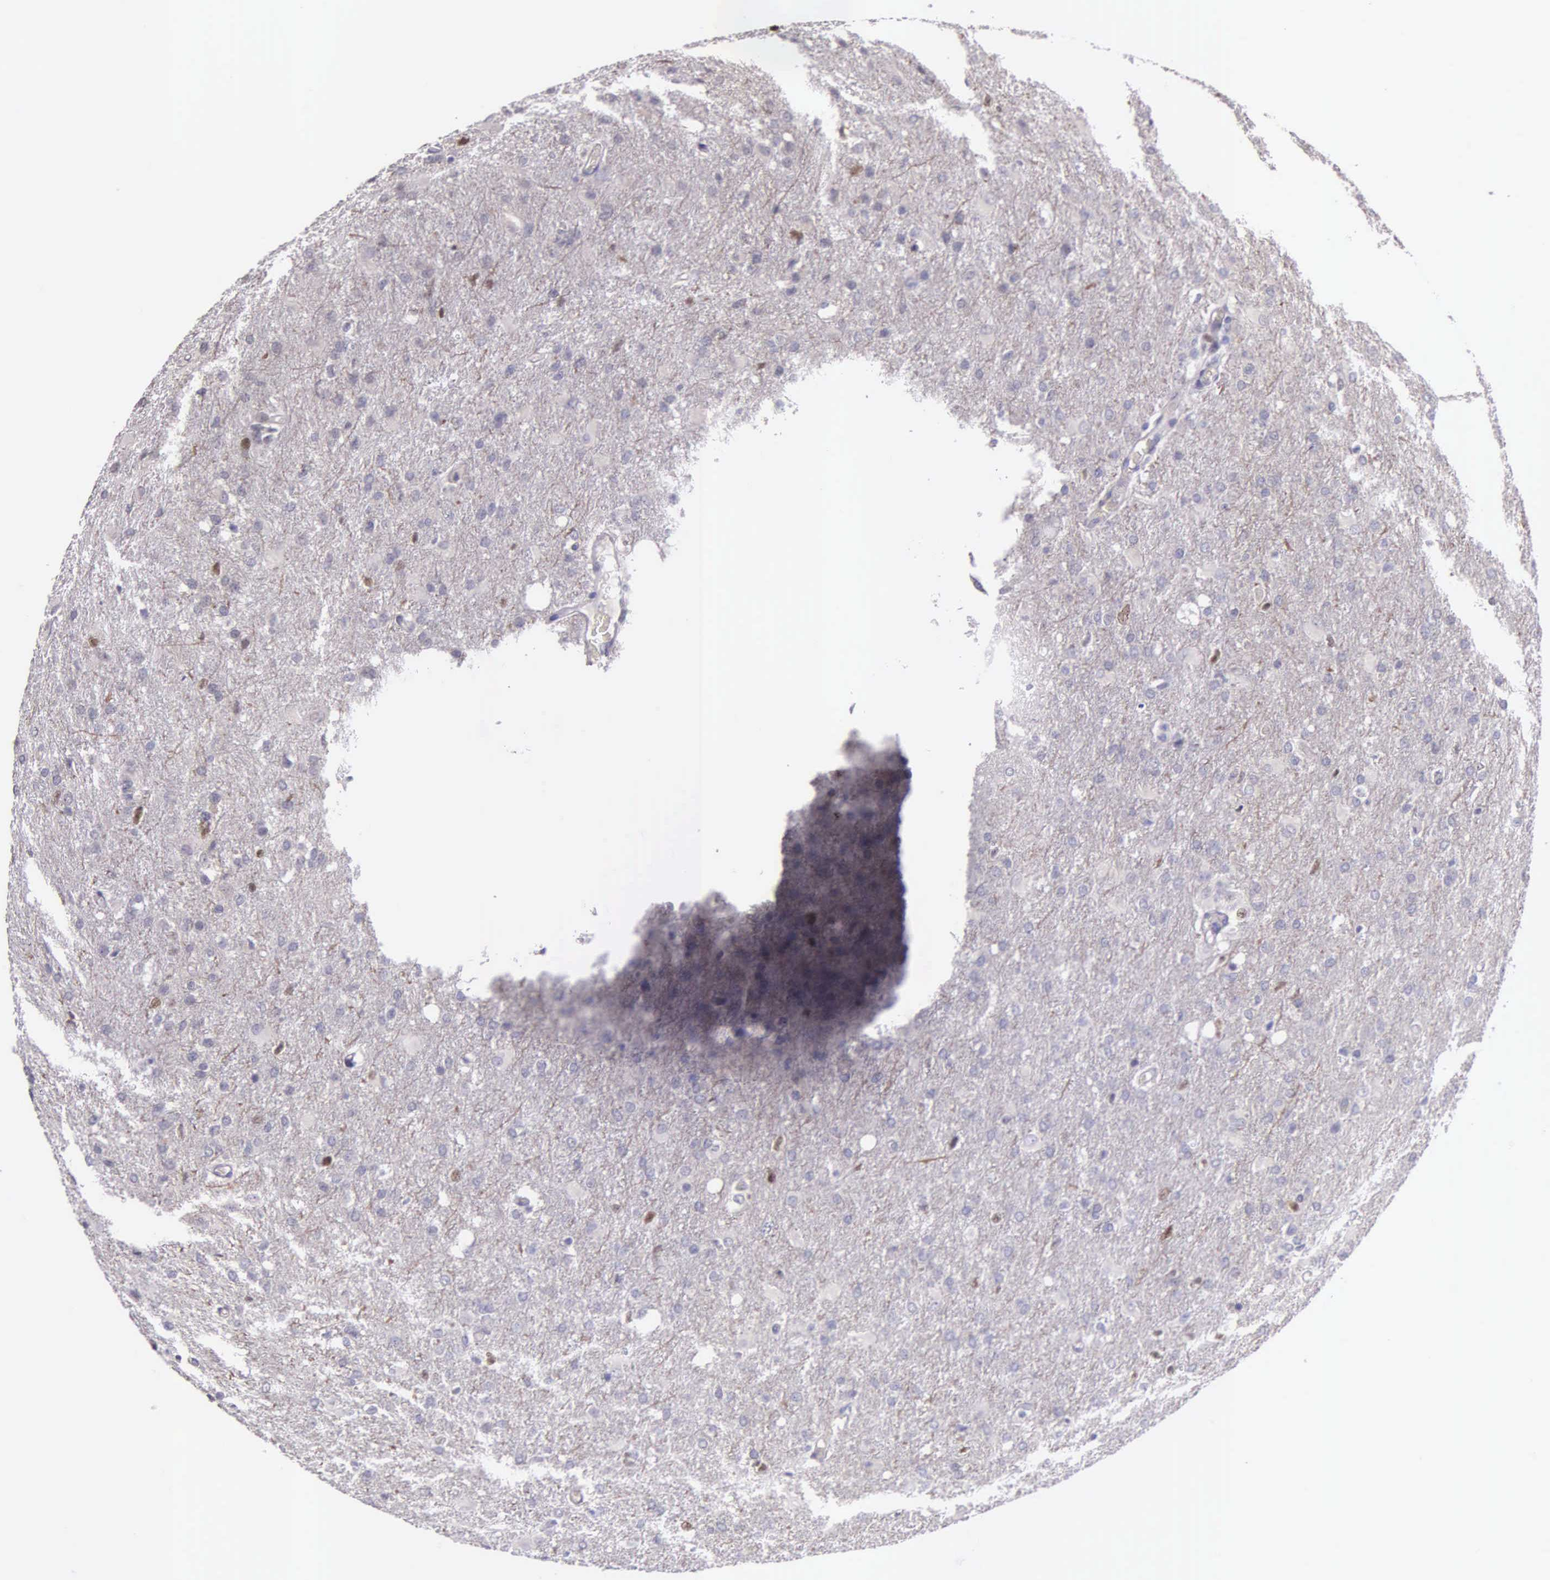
{"staining": {"intensity": "moderate", "quantity": "<25%", "location": "nuclear"}, "tissue": "glioma", "cell_type": "Tumor cells", "image_type": "cancer", "snomed": [{"axis": "morphology", "description": "Glioma, malignant, High grade"}, {"axis": "topography", "description": "Brain"}], "caption": "Glioma tissue exhibits moderate nuclear expression in about <25% of tumor cells Ihc stains the protein in brown and the nuclei are stained blue.", "gene": "MCM5", "patient": {"sex": "male", "age": 68}}